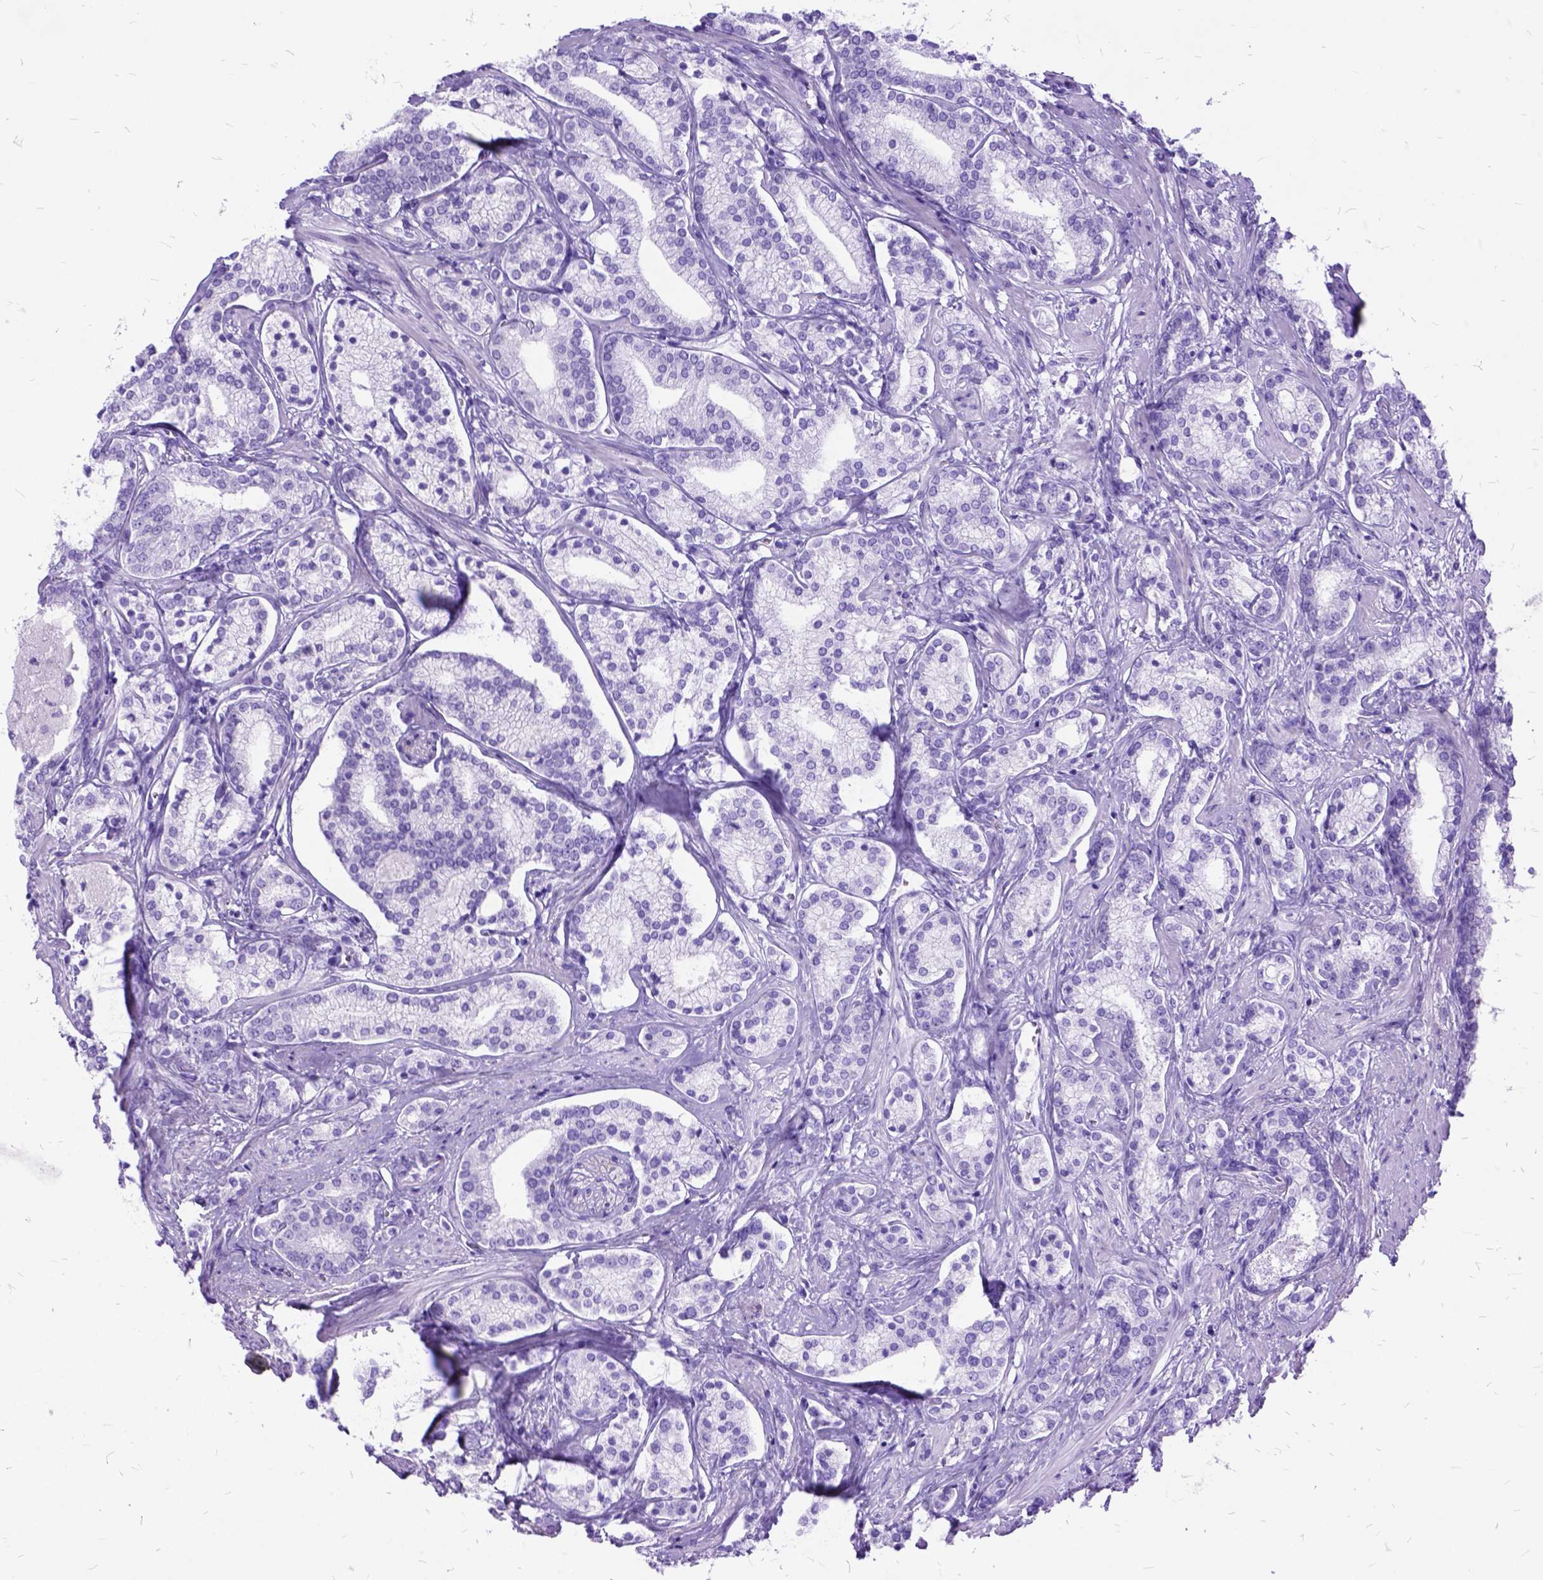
{"staining": {"intensity": "negative", "quantity": "none", "location": "none"}, "tissue": "prostate cancer", "cell_type": "Tumor cells", "image_type": "cancer", "snomed": [{"axis": "morphology", "description": "Adenocarcinoma, High grade"}, {"axis": "topography", "description": "Prostate"}], "caption": "Tumor cells show no significant staining in adenocarcinoma (high-grade) (prostate).", "gene": "DNAH2", "patient": {"sex": "male", "age": 58}}